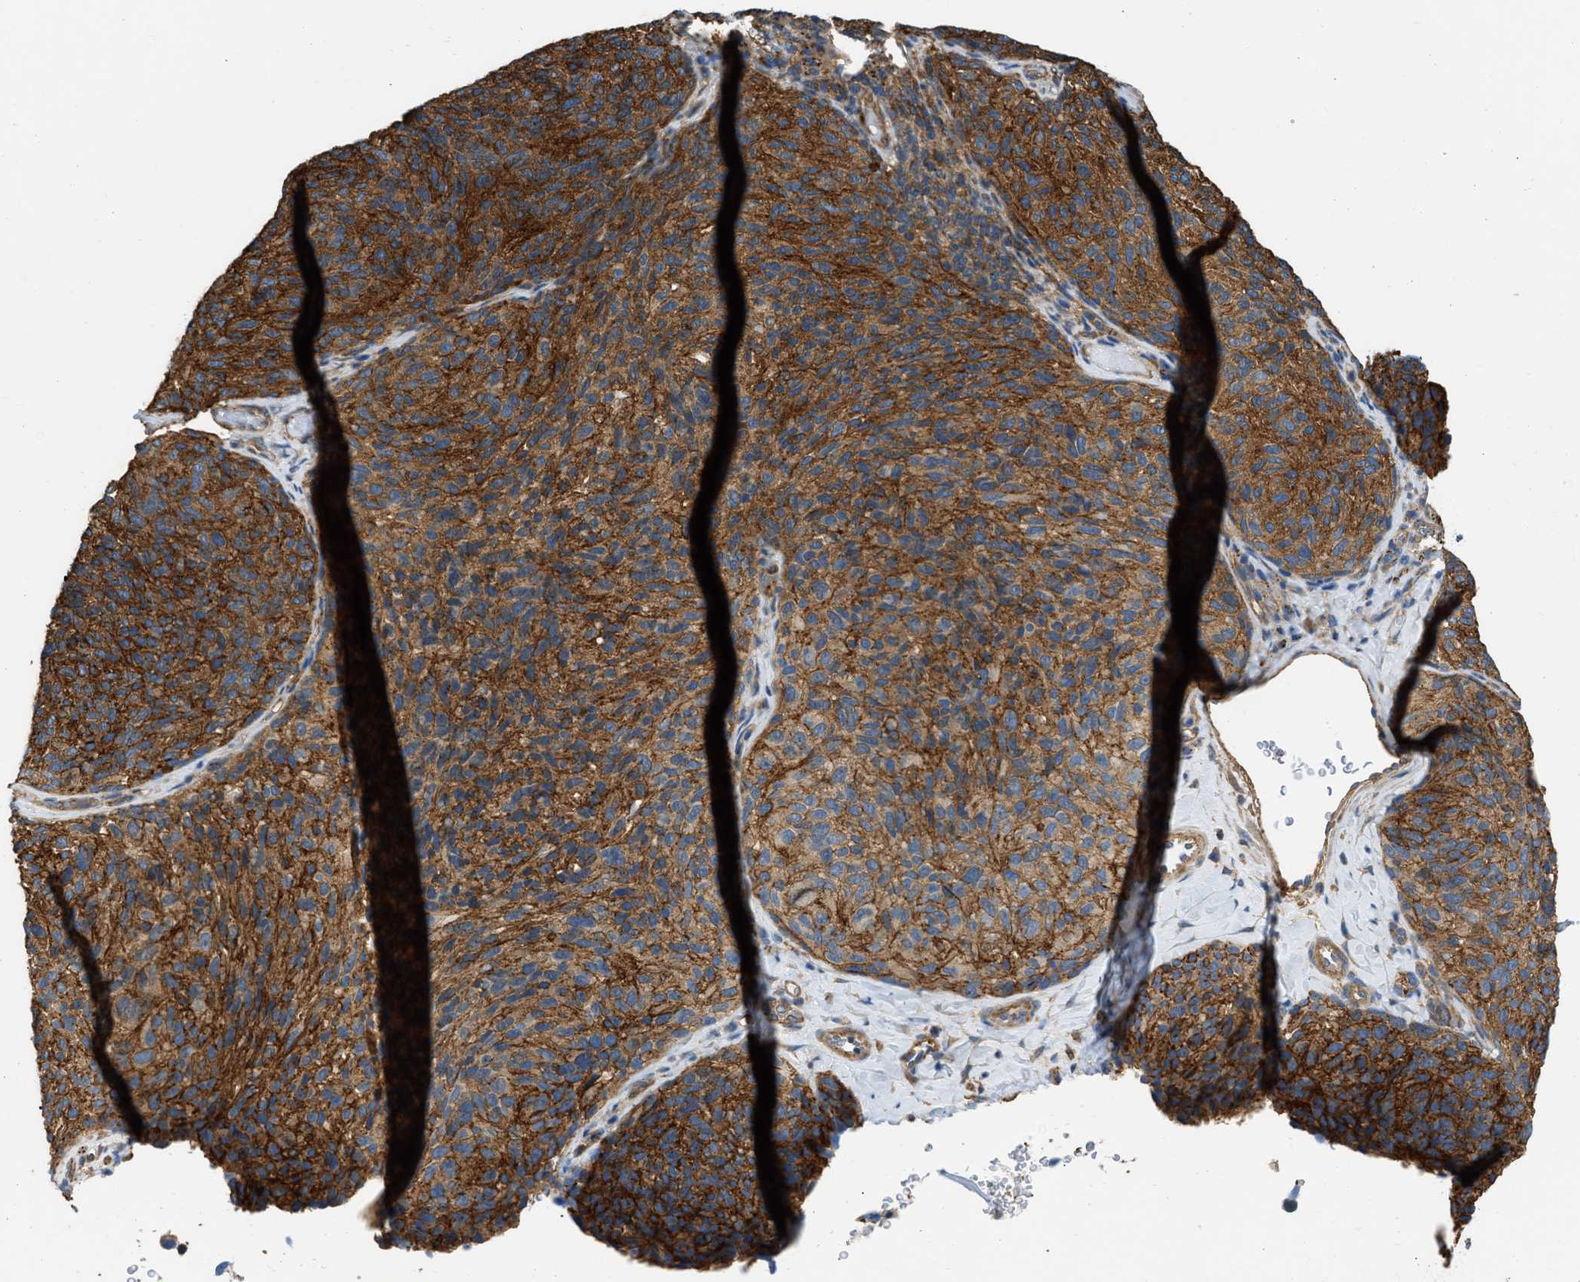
{"staining": {"intensity": "strong", "quantity": ">75%", "location": "cytoplasmic/membranous"}, "tissue": "melanoma", "cell_type": "Tumor cells", "image_type": "cancer", "snomed": [{"axis": "morphology", "description": "Malignant melanoma, NOS"}, {"axis": "topography", "description": "Skin"}], "caption": "DAB (3,3'-diaminobenzidine) immunohistochemical staining of human malignant melanoma shows strong cytoplasmic/membranous protein staining in about >75% of tumor cells. (Stains: DAB (3,3'-diaminobenzidine) in brown, nuclei in blue, Microscopy: brightfield microscopy at high magnification).", "gene": "SEPTIN2", "patient": {"sex": "female", "age": 73}}